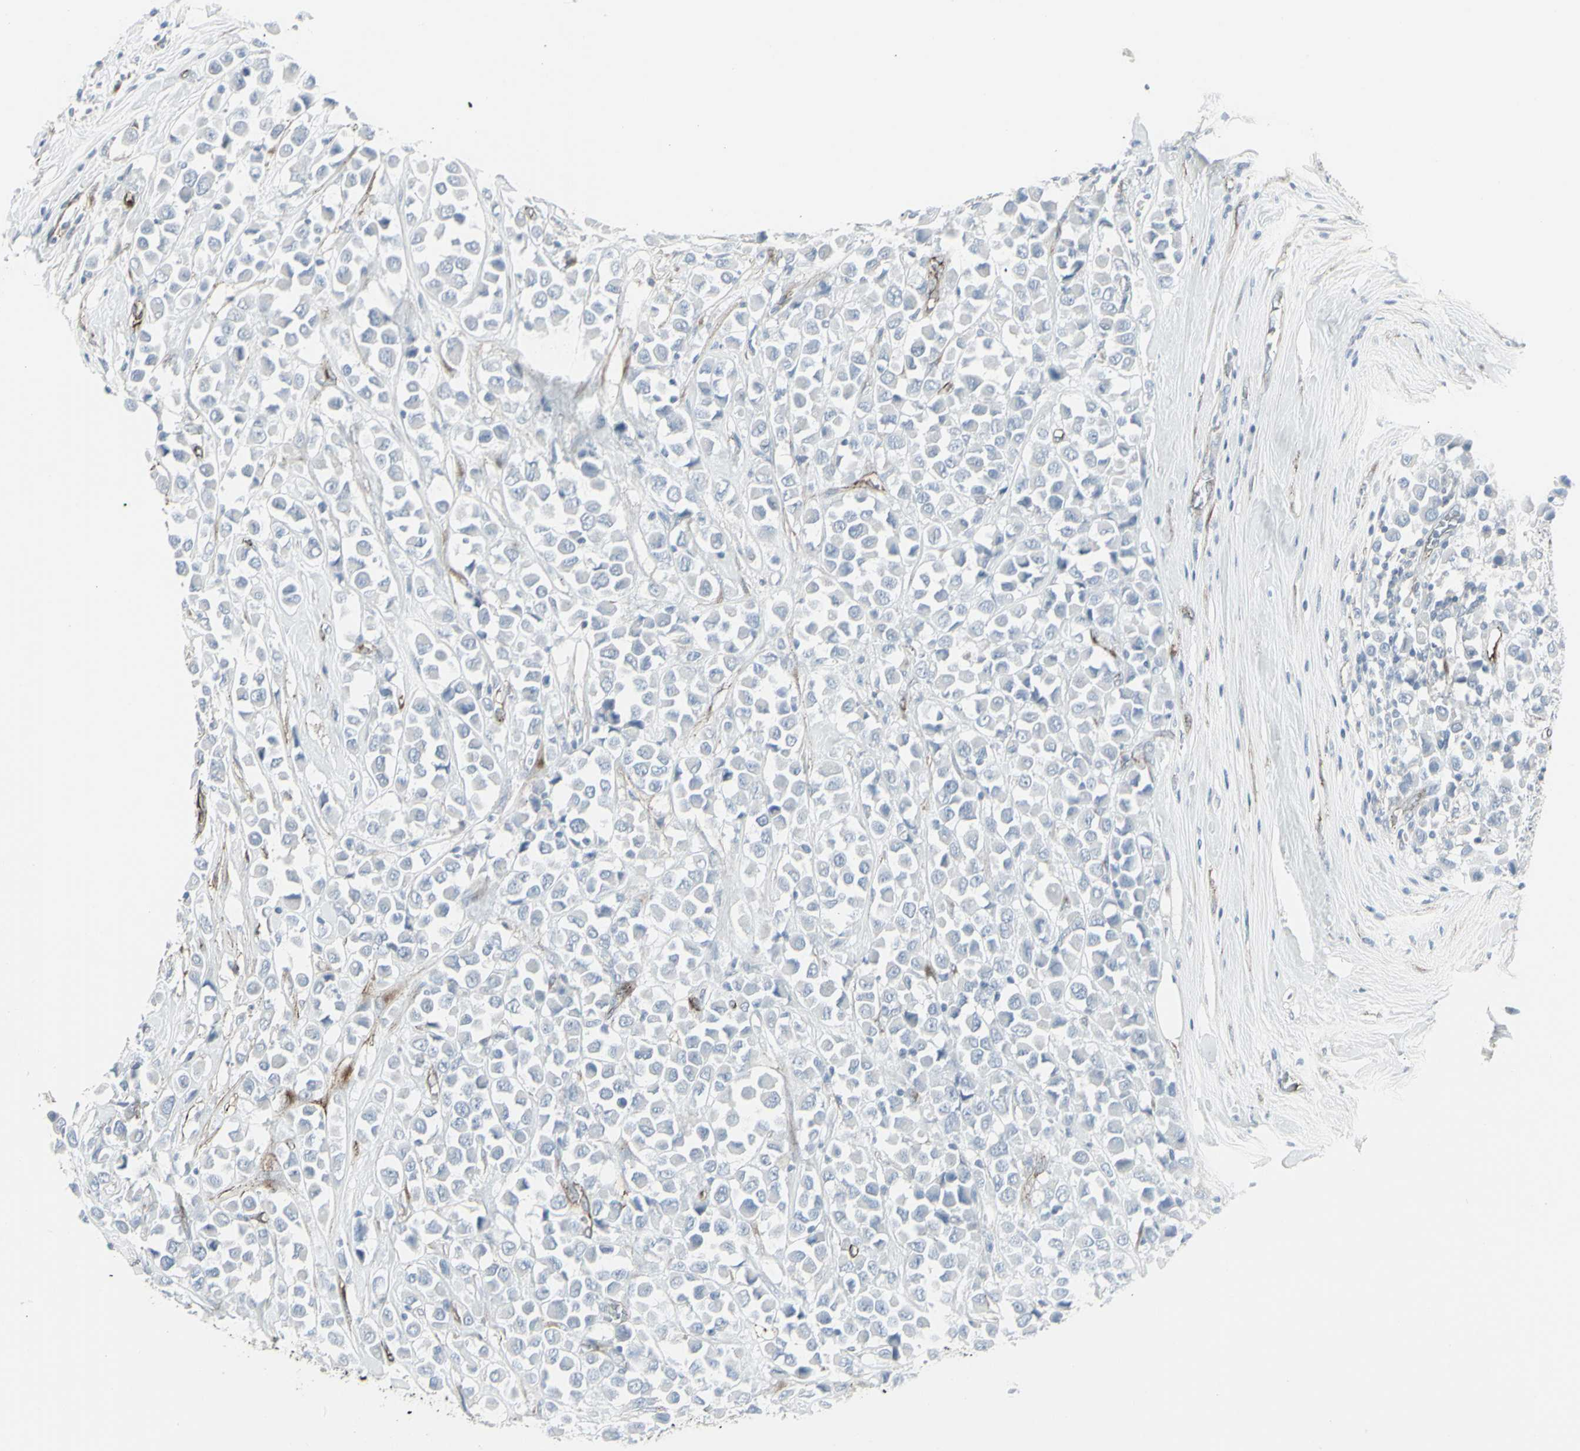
{"staining": {"intensity": "negative", "quantity": "none", "location": "none"}, "tissue": "breast cancer", "cell_type": "Tumor cells", "image_type": "cancer", "snomed": [{"axis": "morphology", "description": "Duct carcinoma"}, {"axis": "topography", "description": "Breast"}], "caption": "This is a photomicrograph of IHC staining of breast infiltrating ductal carcinoma, which shows no expression in tumor cells. Nuclei are stained in blue.", "gene": "GJA1", "patient": {"sex": "female", "age": 61}}